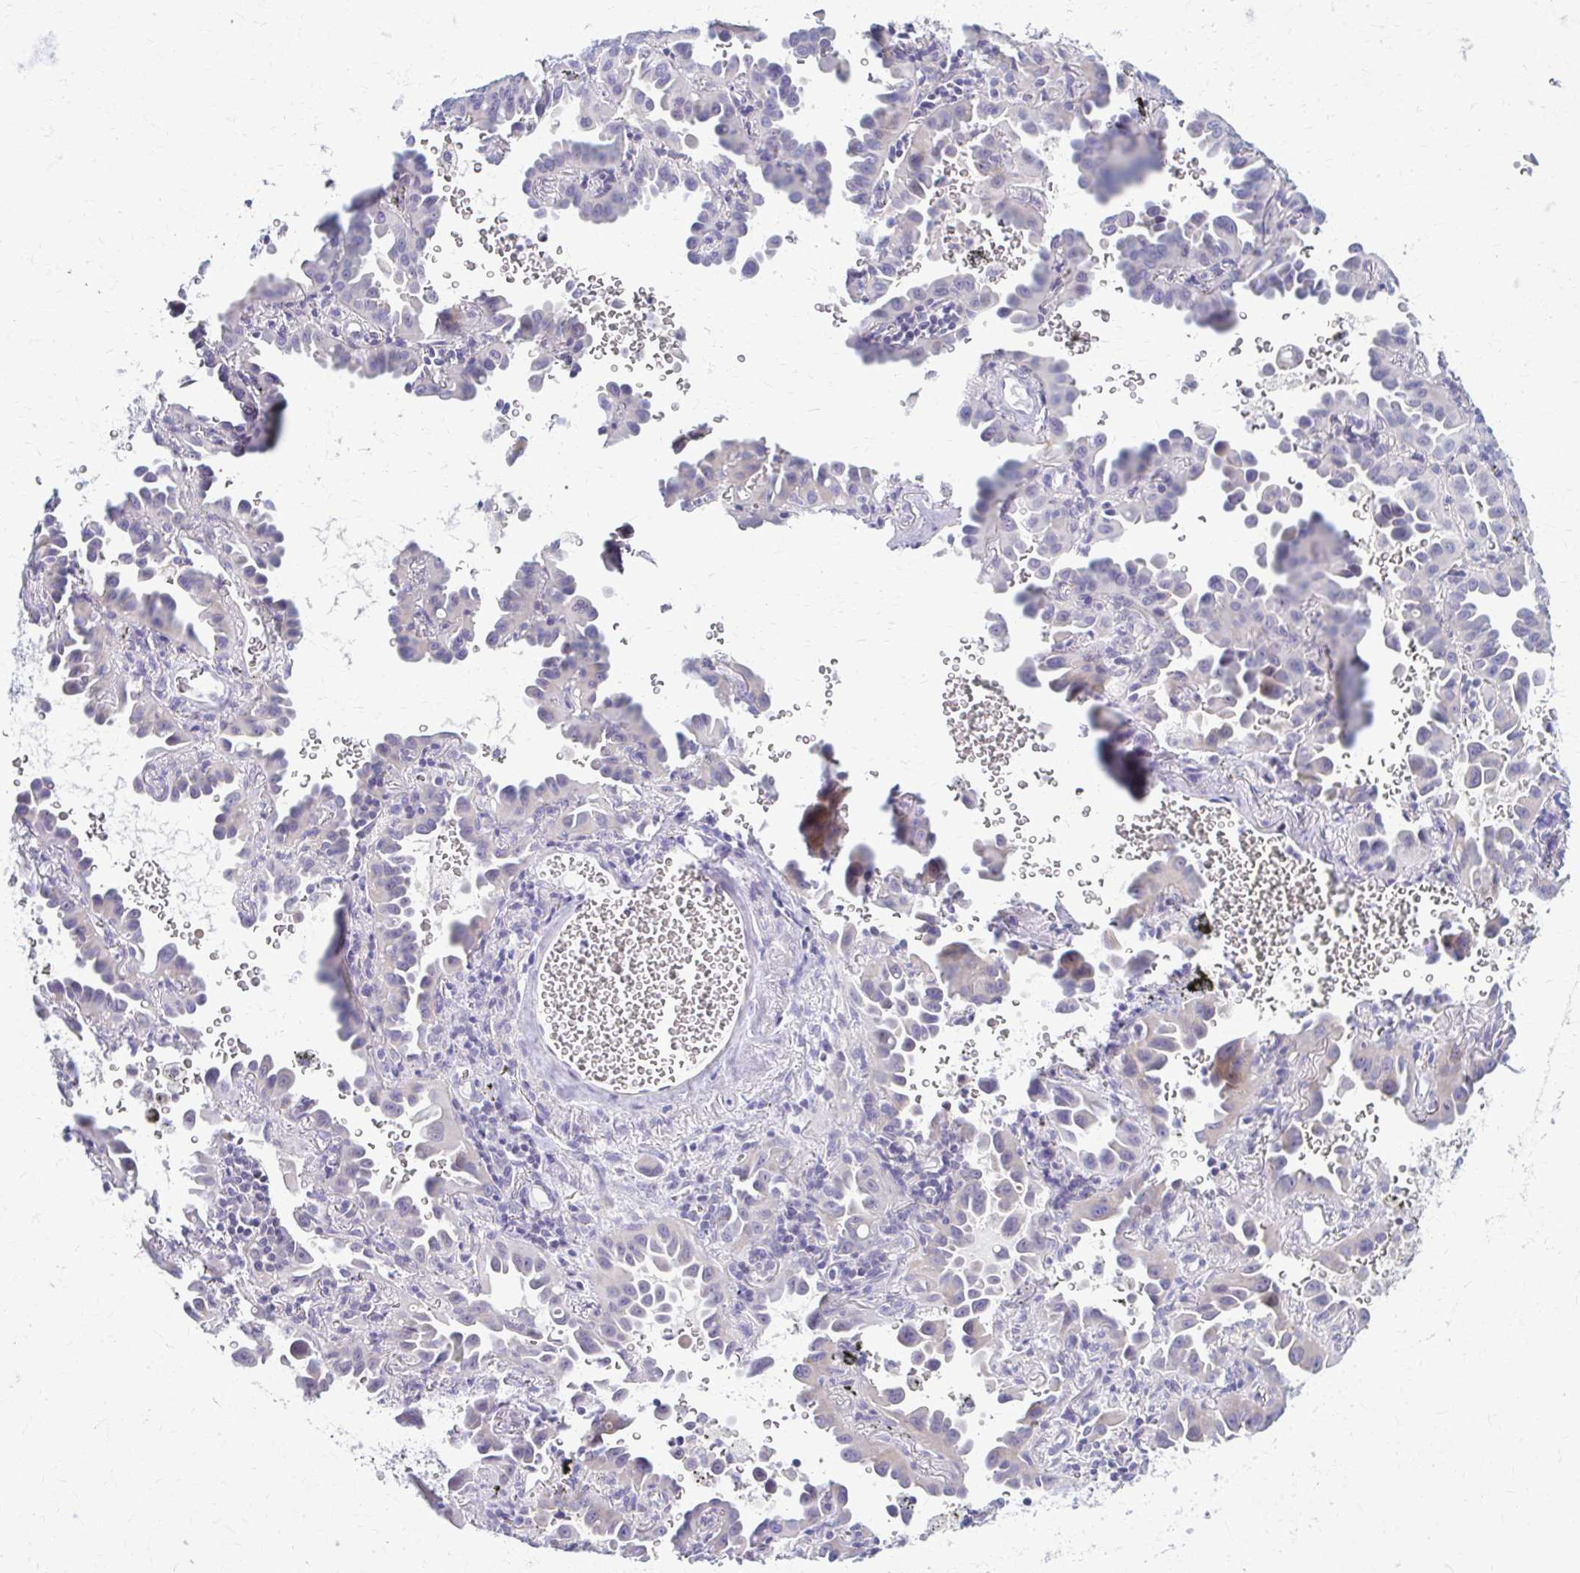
{"staining": {"intensity": "negative", "quantity": "none", "location": "none"}, "tissue": "lung cancer", "cell_type": "Tumor cells", "image_type": "cancer", "snomed": [{"axis": "morphology", "description": "Adenocarcinoma, NOS"}, {"axis": "topography", "description": "Lung"}], "caption": "Immunohistochemistry image of neoplastic tissue: human lung cancer stained with DAB (3,3'-diaminobenzidine) shows no significant protein staining in tumor cells.", "gene": "RHOBTB2", "patient": {"sex": "male", "age": 68}}